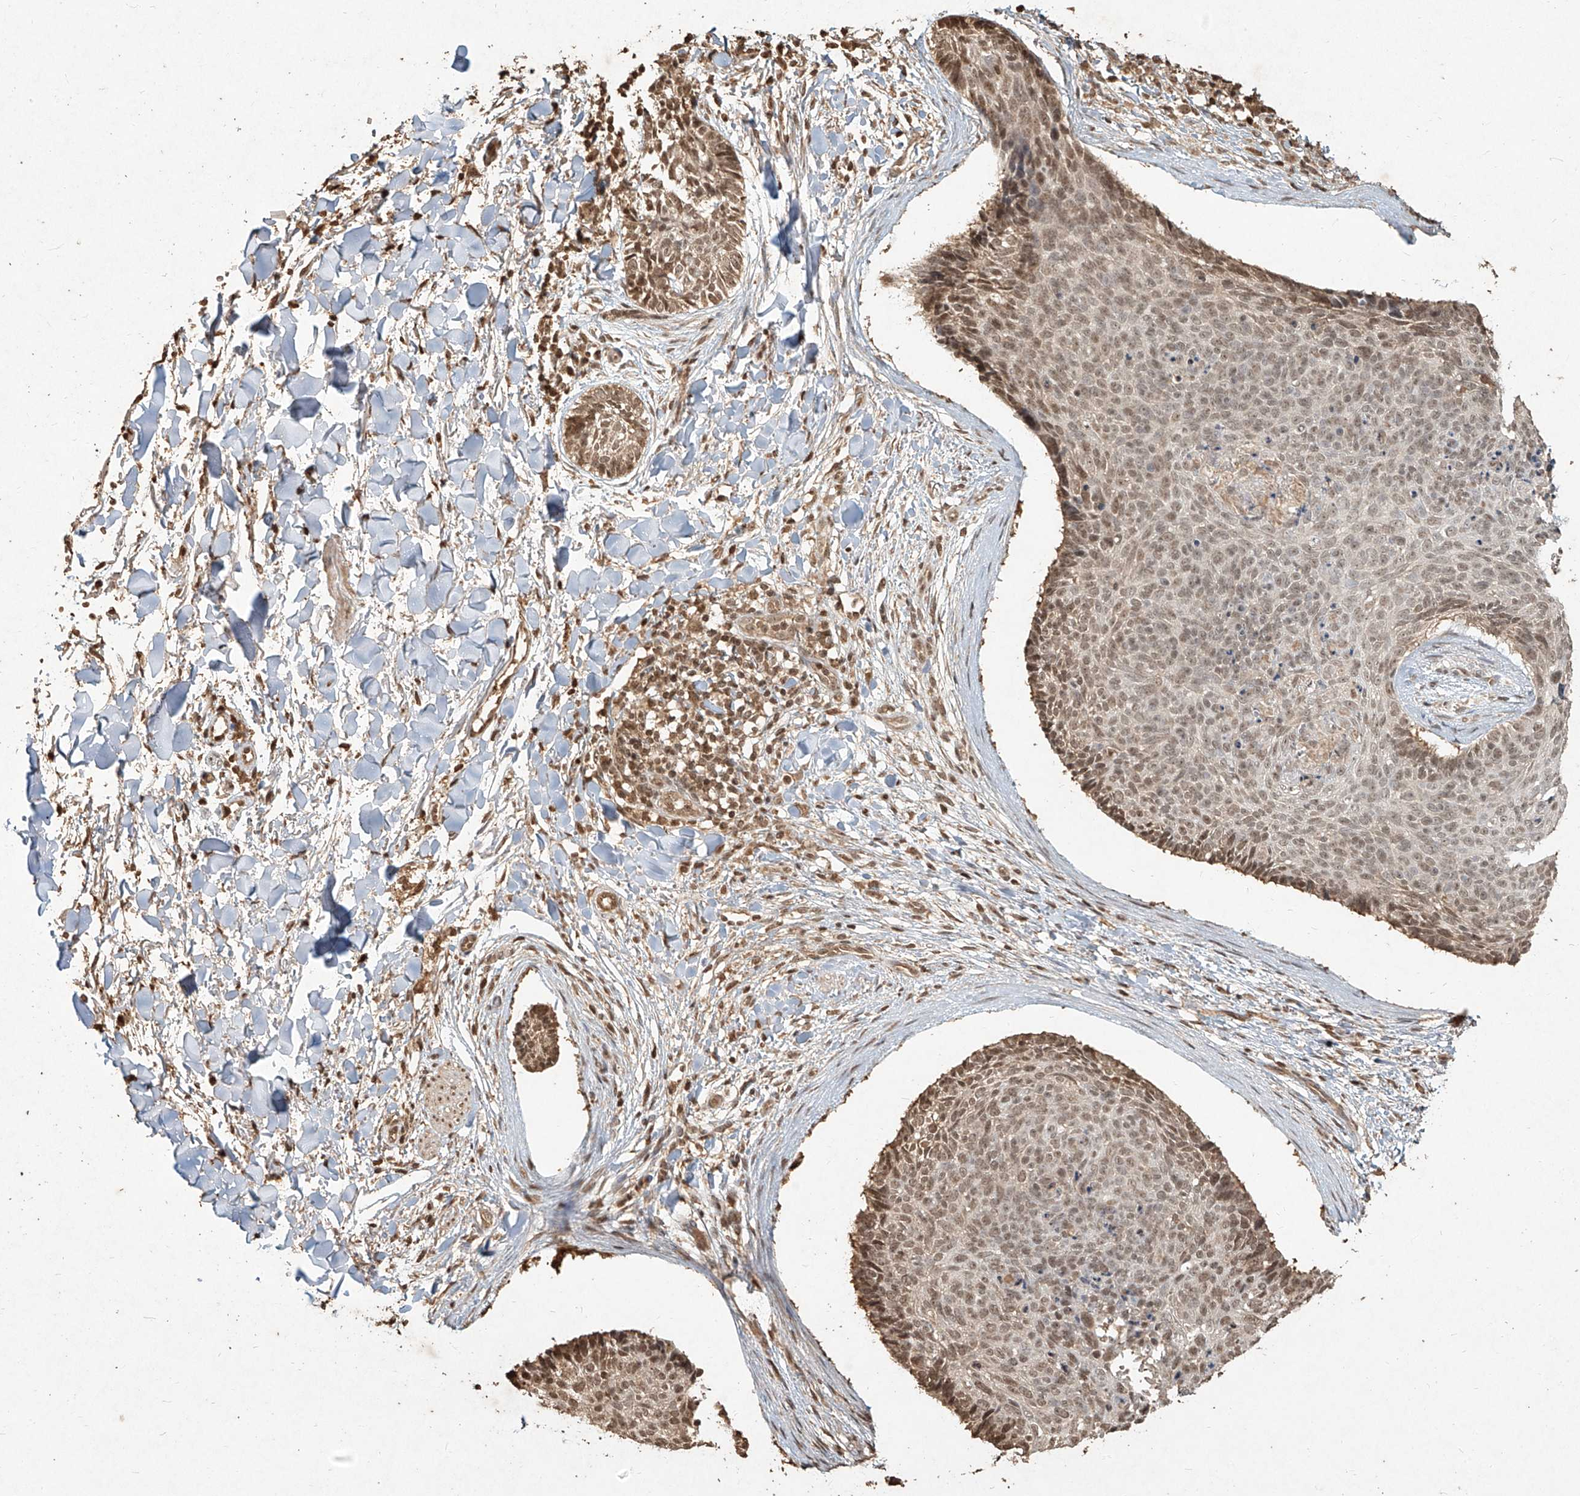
{"staining": {"intensity": "moderate", "quantity": ">75%", "location": "nuclear"}, "tissue": "skin cancer", "cell_type": "Tumor cells", "image_type": "cancer", "snomed": [{"axis": "morphology", "description": "Normal tissue, NOS"}, {"axis": "morphology", "description": "Basal cell carcinoma"}, {"axis": "topography", "description": "Skin"}], "caption": "Immunohistochemical staining of human skin cancer (basal cell carcinoma) demonstrates medium levels of moderate nuclear protein positivity in about >75% of tumor cells.", "gene": "UBE2K", "patient": {"sex": "female", "age": 56}}